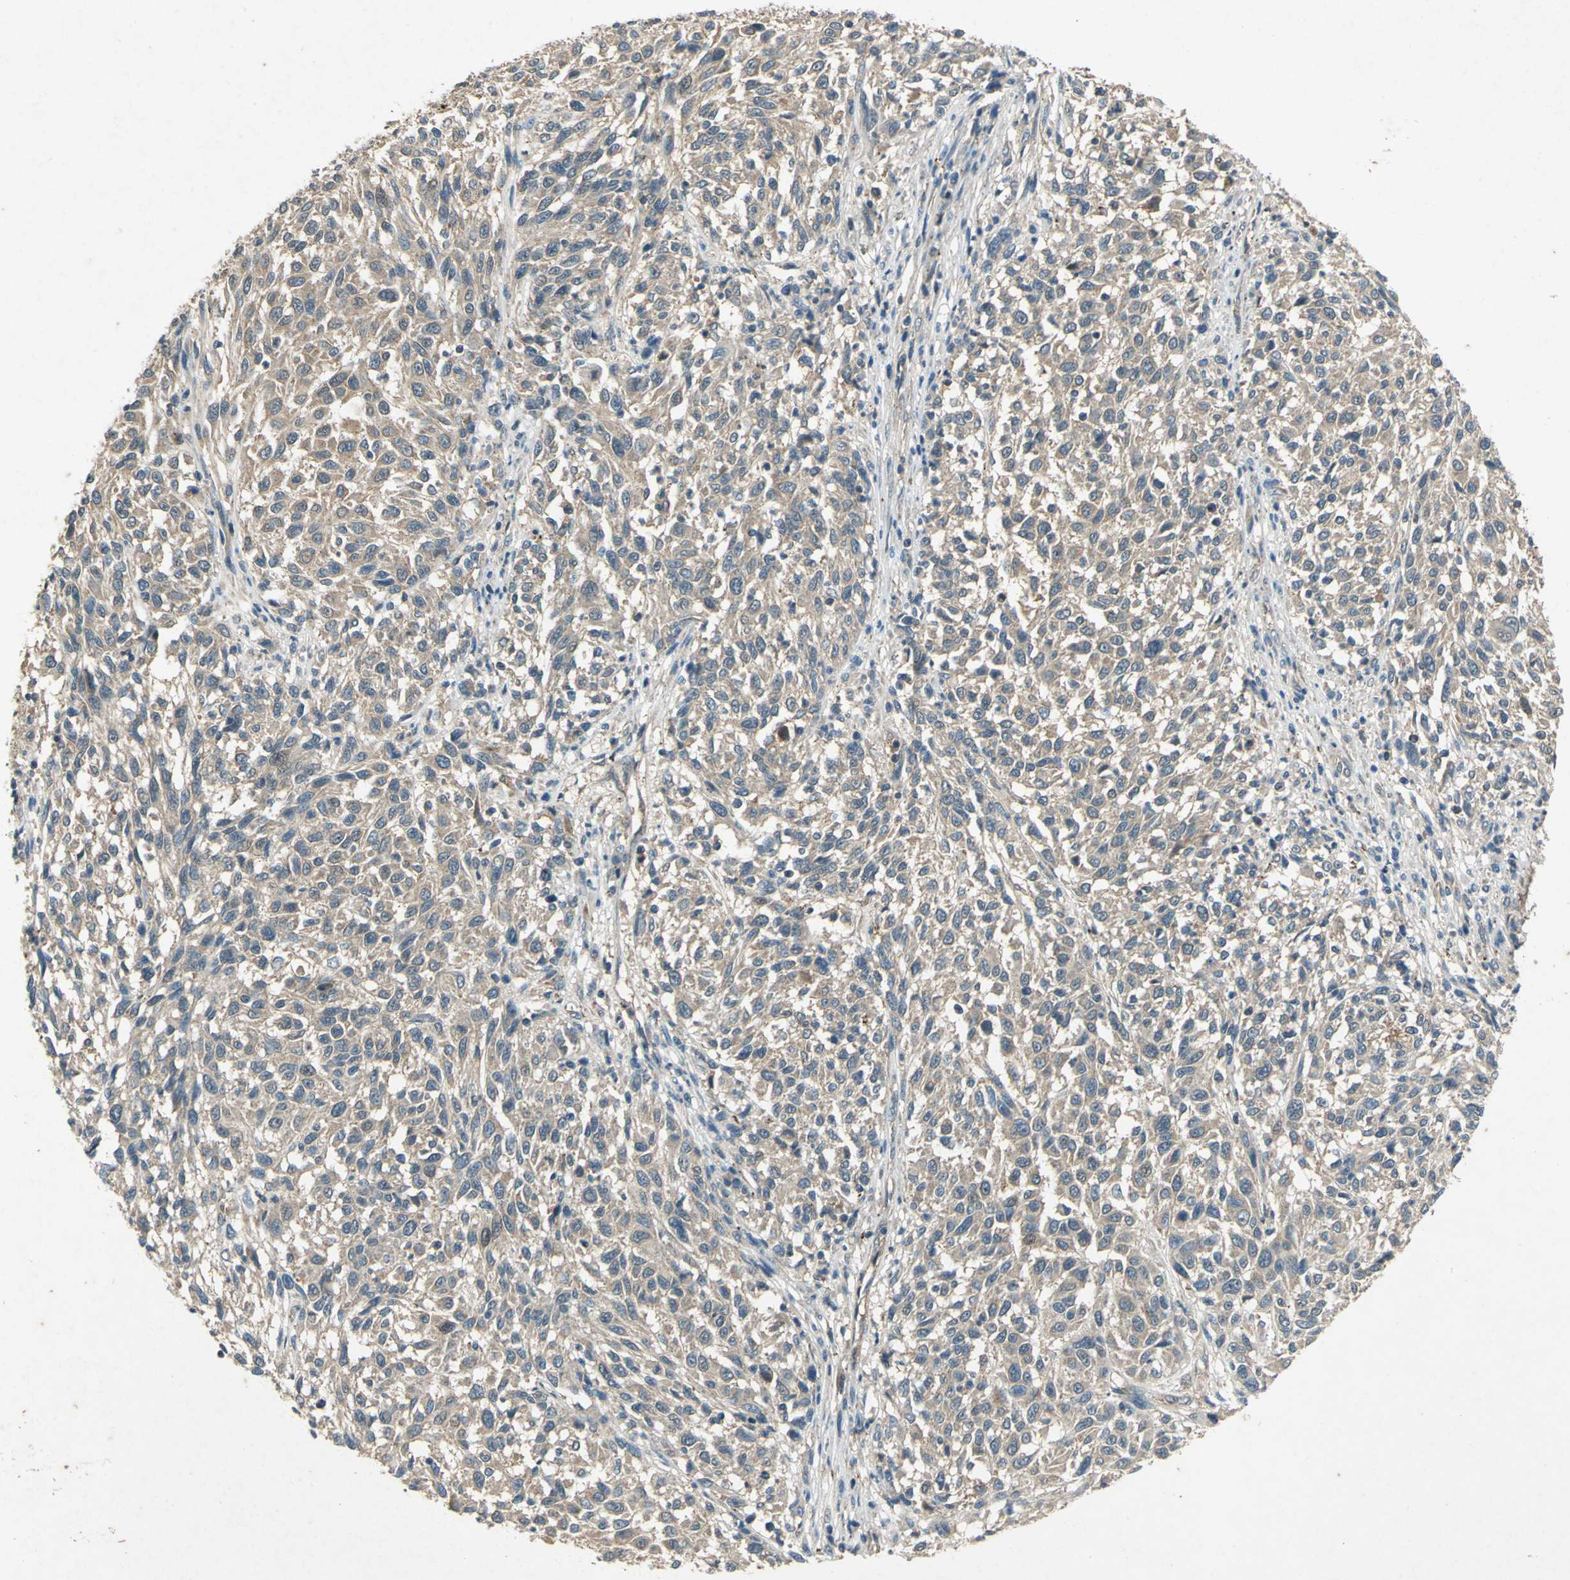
{"staining": {"intensity": "weak", "quantity": ">75%", "location": "cytoplasmic/membranous"}, "tissue": "melanoma", "cell_type": "Tumor cells", "image_type": "cancer", "snomed": [{"axis": "morphology", "description": "Malignant melanoma, Metastatic site"}, {"axis": "topography", "description": "Lymph node"}], "caption": "This is a photomicrograph of immunohistochemistry (IHC) staining of malignant melanoma (metastatic site), which shows weak expression in the cytoplasmic/membranous of tumor cells.", "gene": "EMCN", "patient": {"sex": "male", "age": 61}}